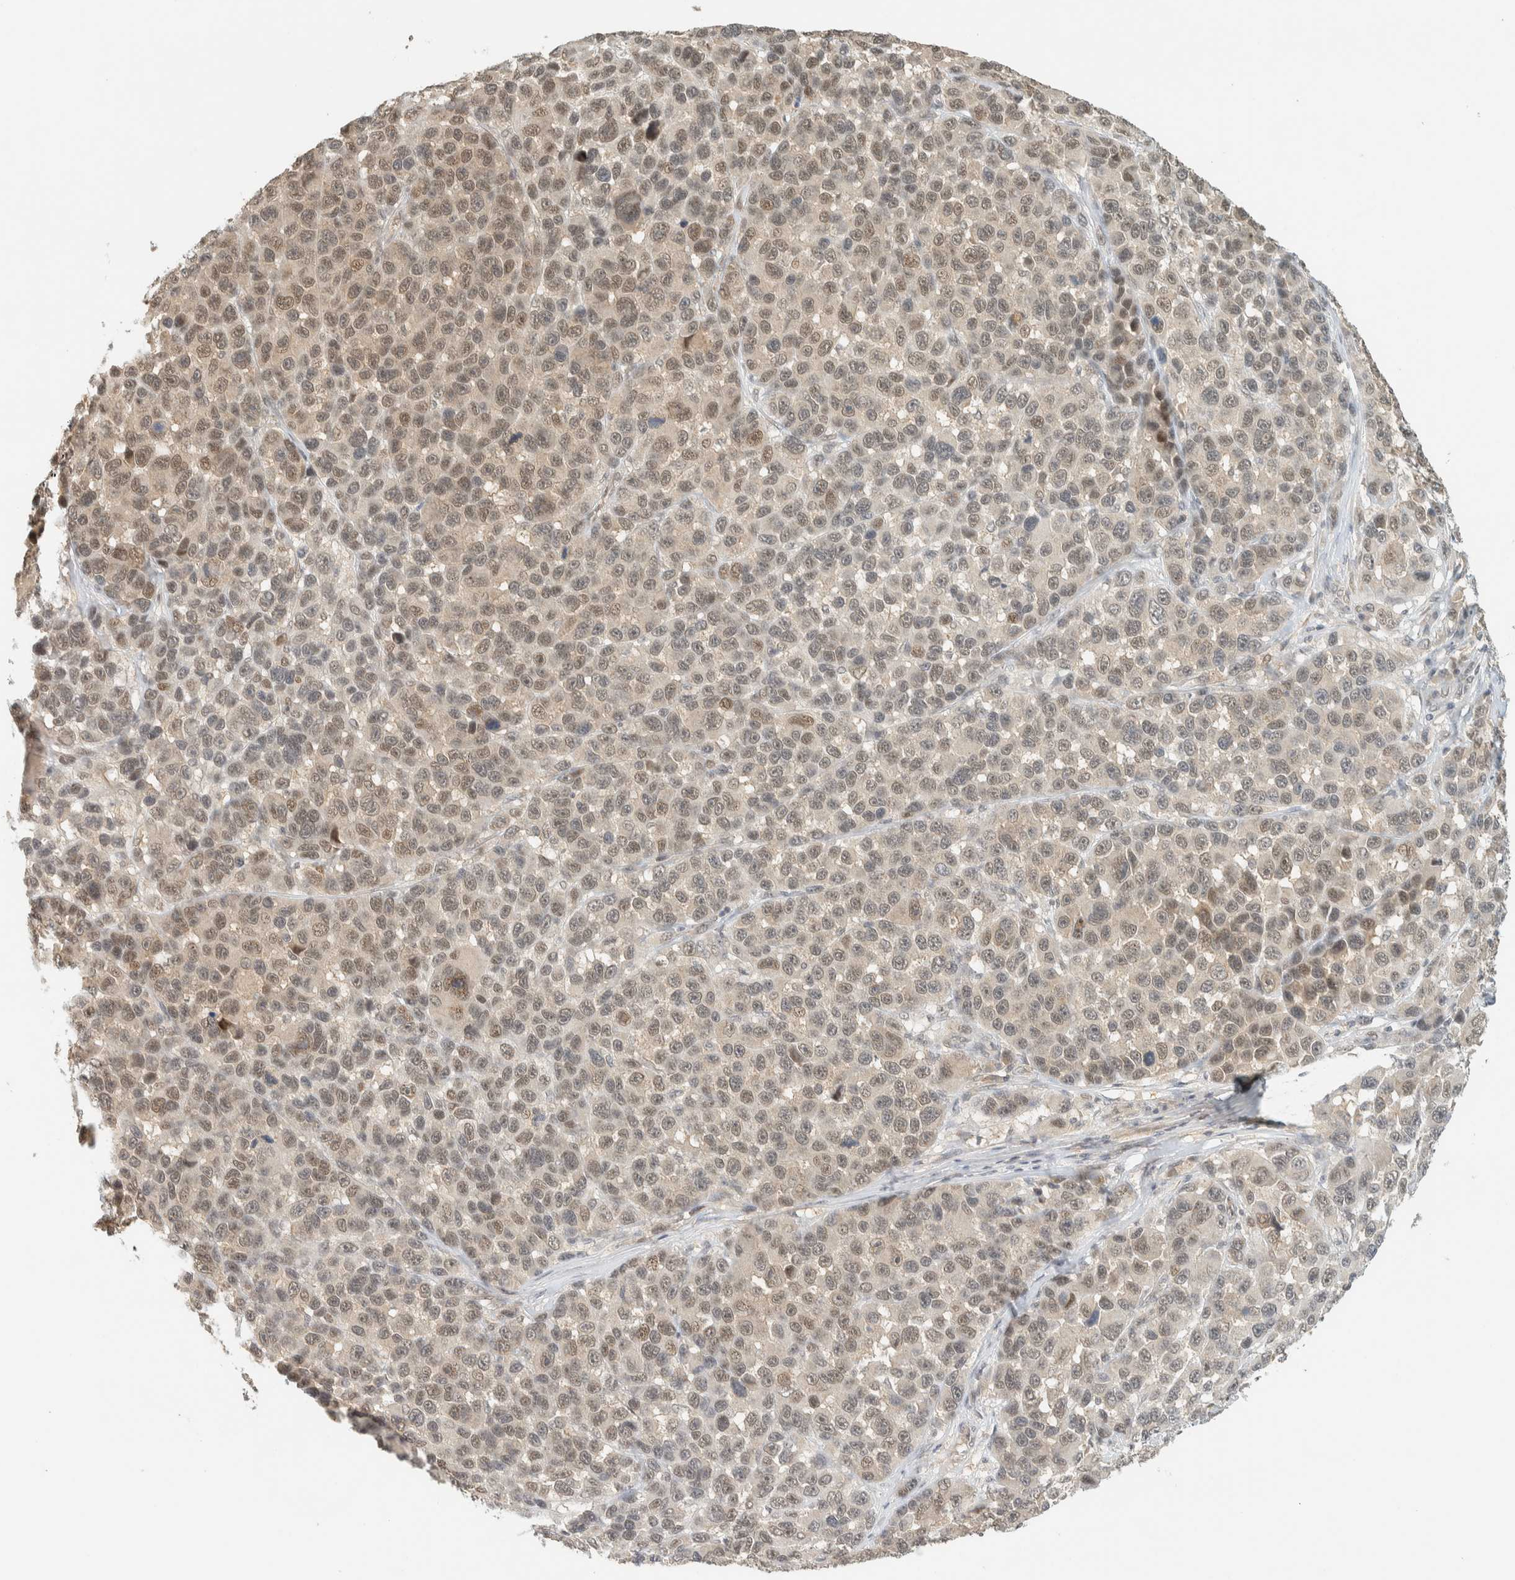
{"staining": {"intensity": "weak", "quantity": "<25%", "location": "cytoplasmic/membranous"}, "tissue": "melanoma", "cell_type": "Tumor cells", "image_type": "cancer", "snomed": [{"axis": "morphology", "description": "Malignant melanoma, NOS"}, {"axis": "topography", "description": "Skin"}], "caption": "Immunohistochemistry (IHC) image of neoplastic tissue: malignant melanoma stained with DAB reveals no significant protein staining in tumor cells. Brightfield microscopy of IHC stained with DAB (brown) and hematoxylin (blue), captured at high magnification.", "gene": "KIFAP3", "patient": {"sex": "male", "age": 53}}